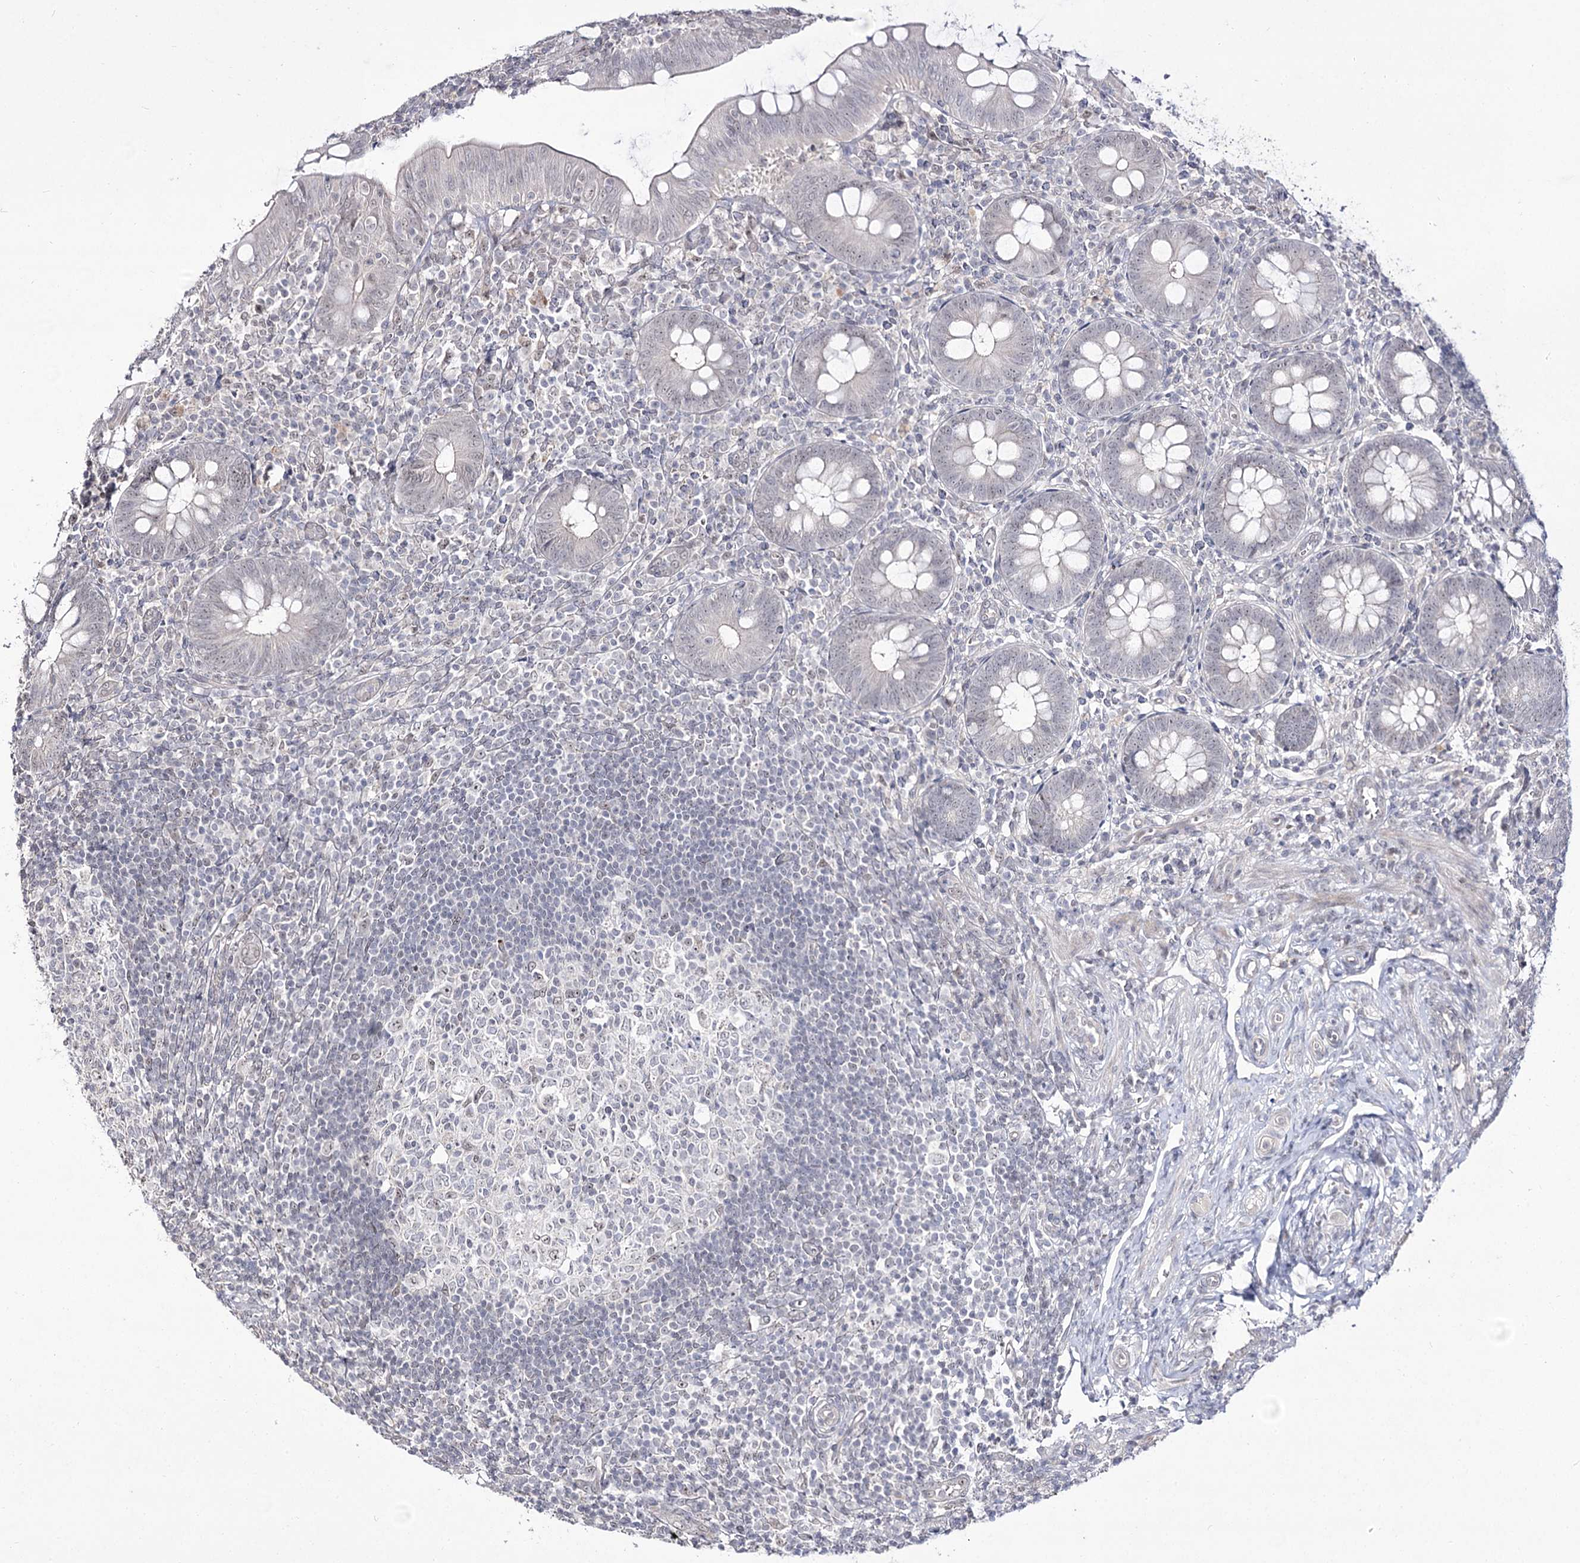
{"staining": {"intensity": "negative", "quantity": "none", "location": "none"}, "tissue": "appendix", "cell_type": "Glandular cells", "image_type": "normal", "snomed": [{"axis": "morphology", "description": "Normal tissue, NOS"}, {"axis": "topography", "description": "Appendix"}], "caption": "Immunohistochemistry of normal human appendix shows no expression in glandular cells.", "gene": "RRP9", "patient": {"sex": "male", "age": 14}}